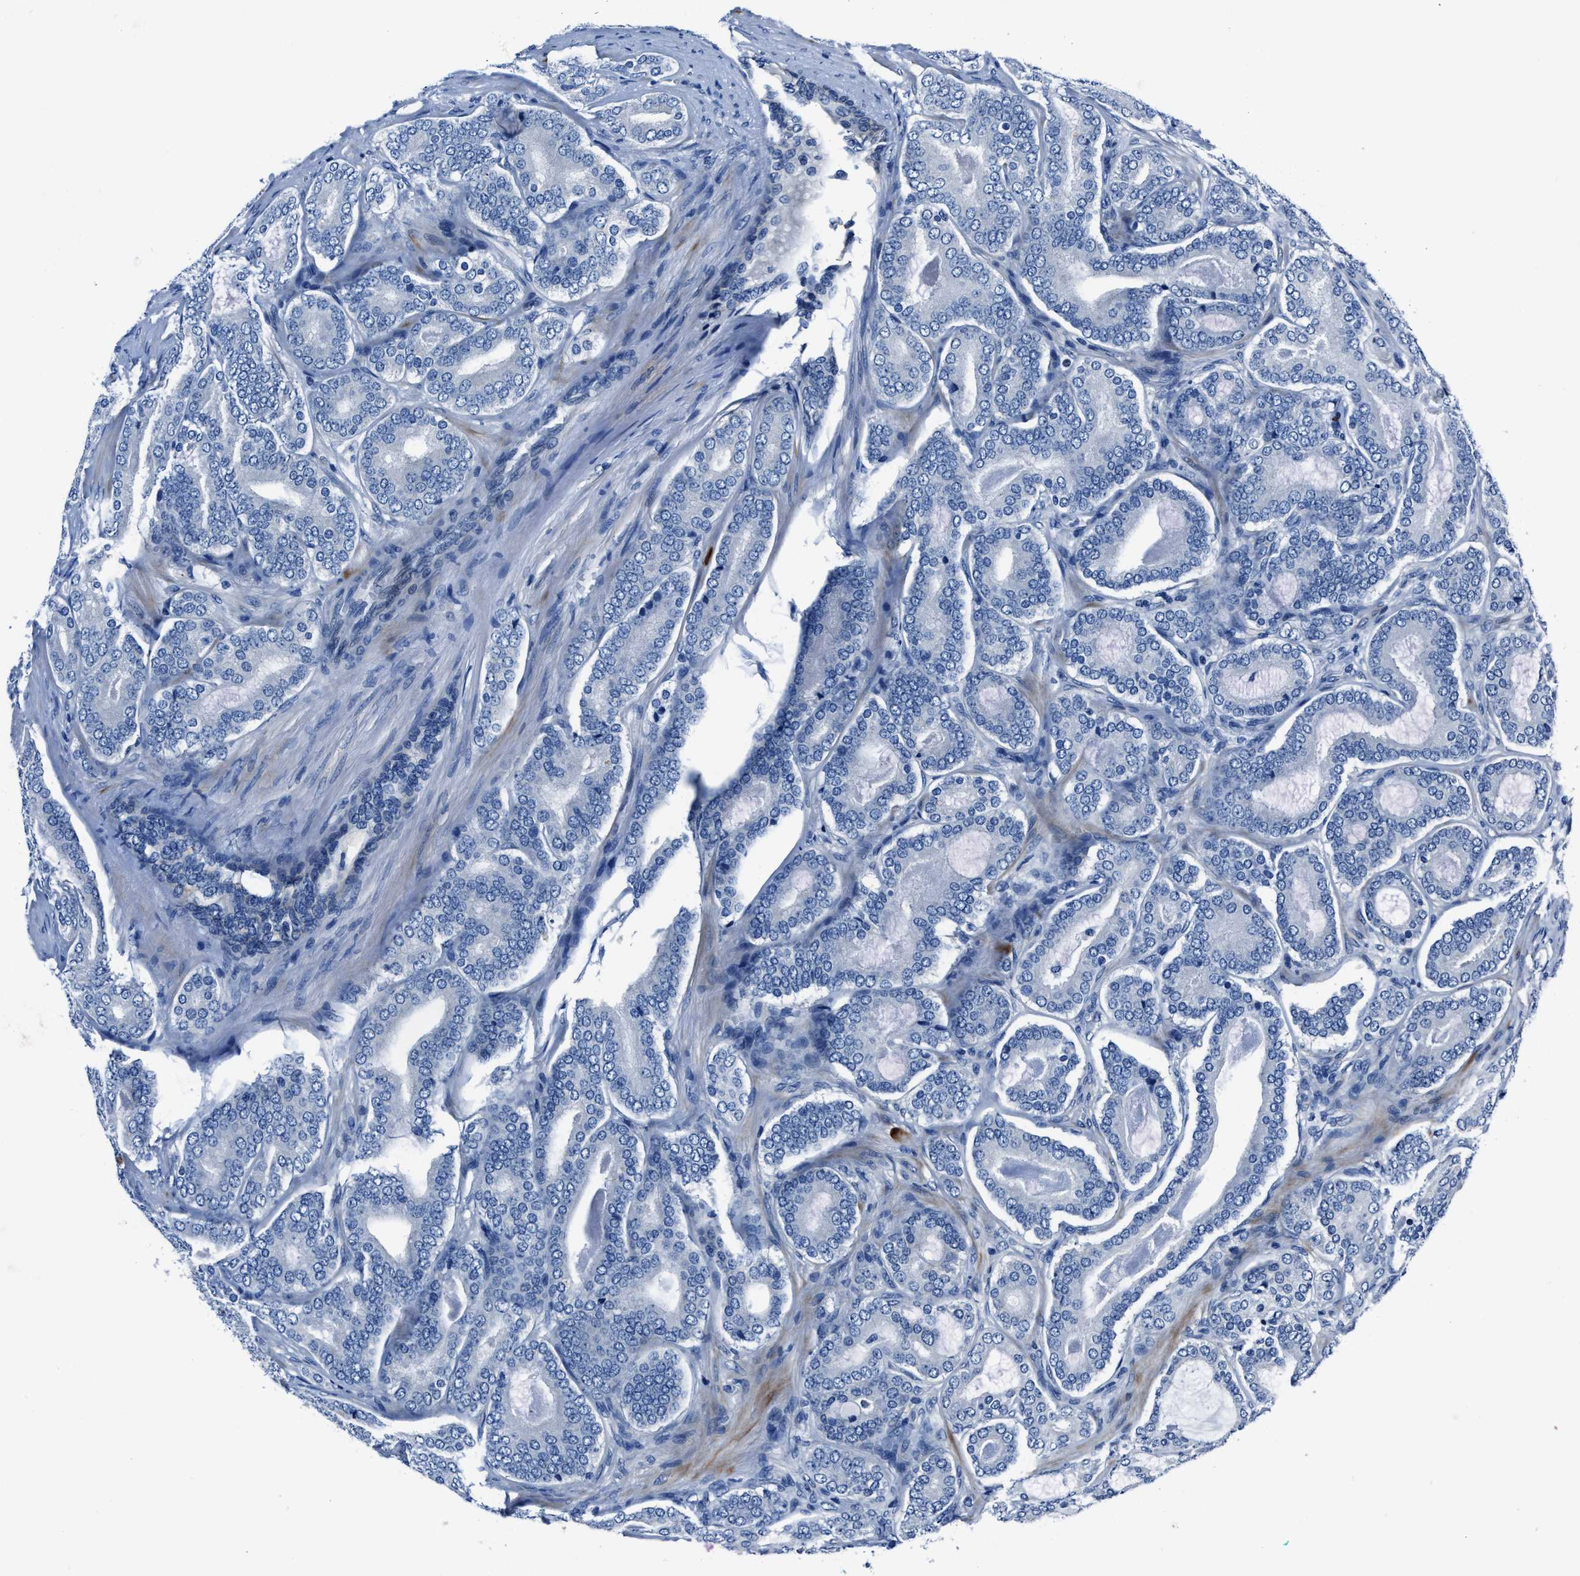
{"staining": {"intensity": "negative", "quantity": "none", "location": "none"}, "tissue": "prostate cancer", "cell_type": "Tumor cells", "image_type": "cancer", "snomed": [{"axis": "morphology", "description": "Adenocarcinoma, High grade"}, {"axis": "topography", "description": "Prostate"}], "caption": "An immunohistochemistry (IHC) histopathology image of prostate cancer is shown. There is no staining in tumor cells of prostate cancer.", "gene": "NACAD", "patient": {"sex": "male", "age": 60}}